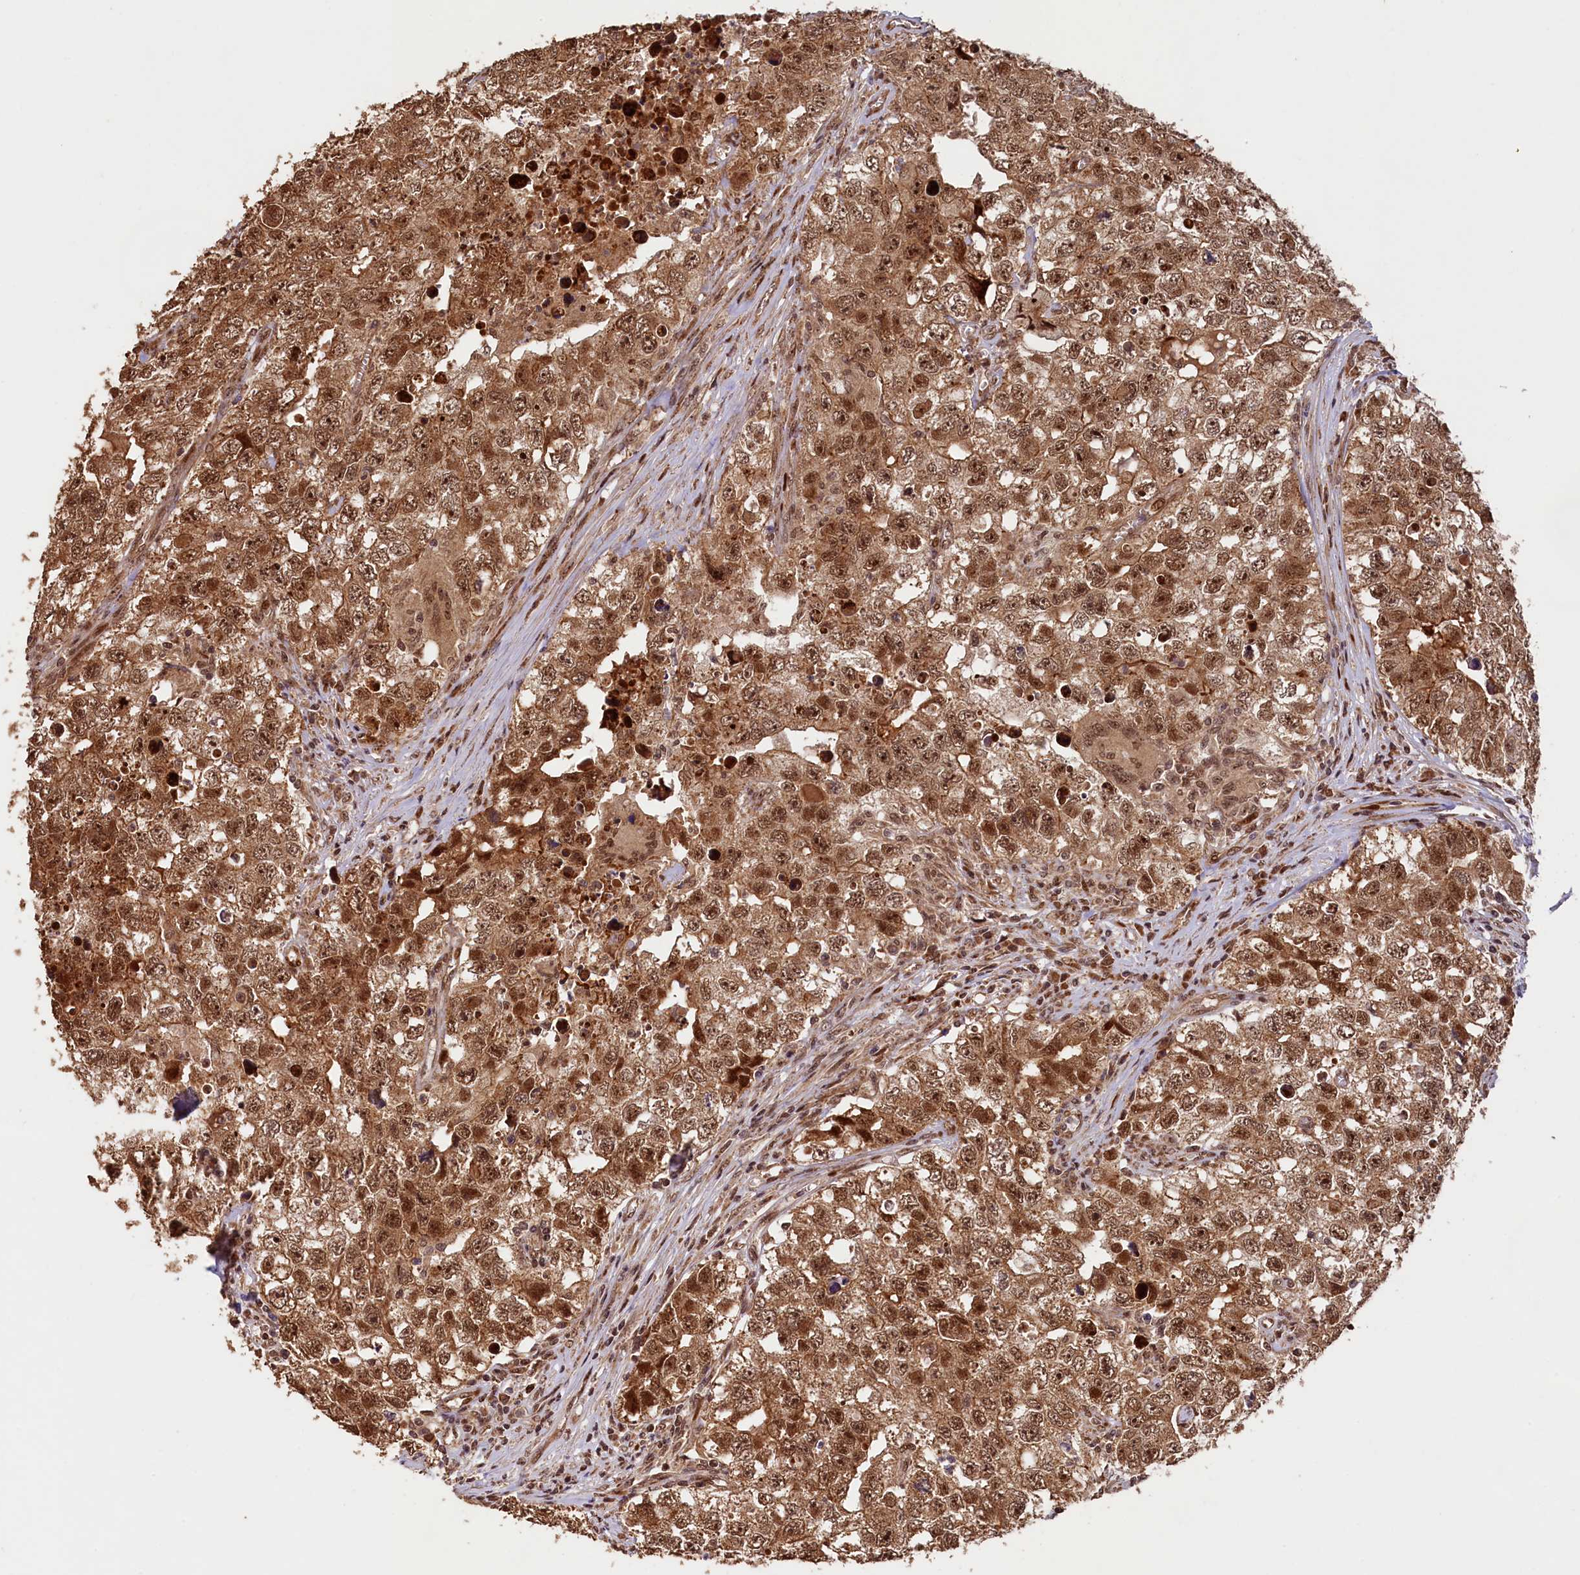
{"staining": {"intensity": "moderate", "quantity": ">75%", "location": "cytoplasmic/membranous,nuclear"}, "tissue": "testis cancer", "cell_type": "Tumor cells", "image_type": "cancer", "snomed": [{"axis": "morphology", "description": "Seminoma, NOS"}, {"axis": "morphology", "description": "Carcinoma, Embryonal, NOS"}, {"axis": "topography", "description": "Testis"}], "caption": "Tumor cells reveal moderate cytoplasmic/membranous and nuclear positivity in approximately >75% of cells in seminoma (testis). Immunohistochemistry (ihc) stains the protein of interest in brown and the nuclei are stained blue.", "gene": "SHPRH", "patient": {"sex": "male", "age": 43}}